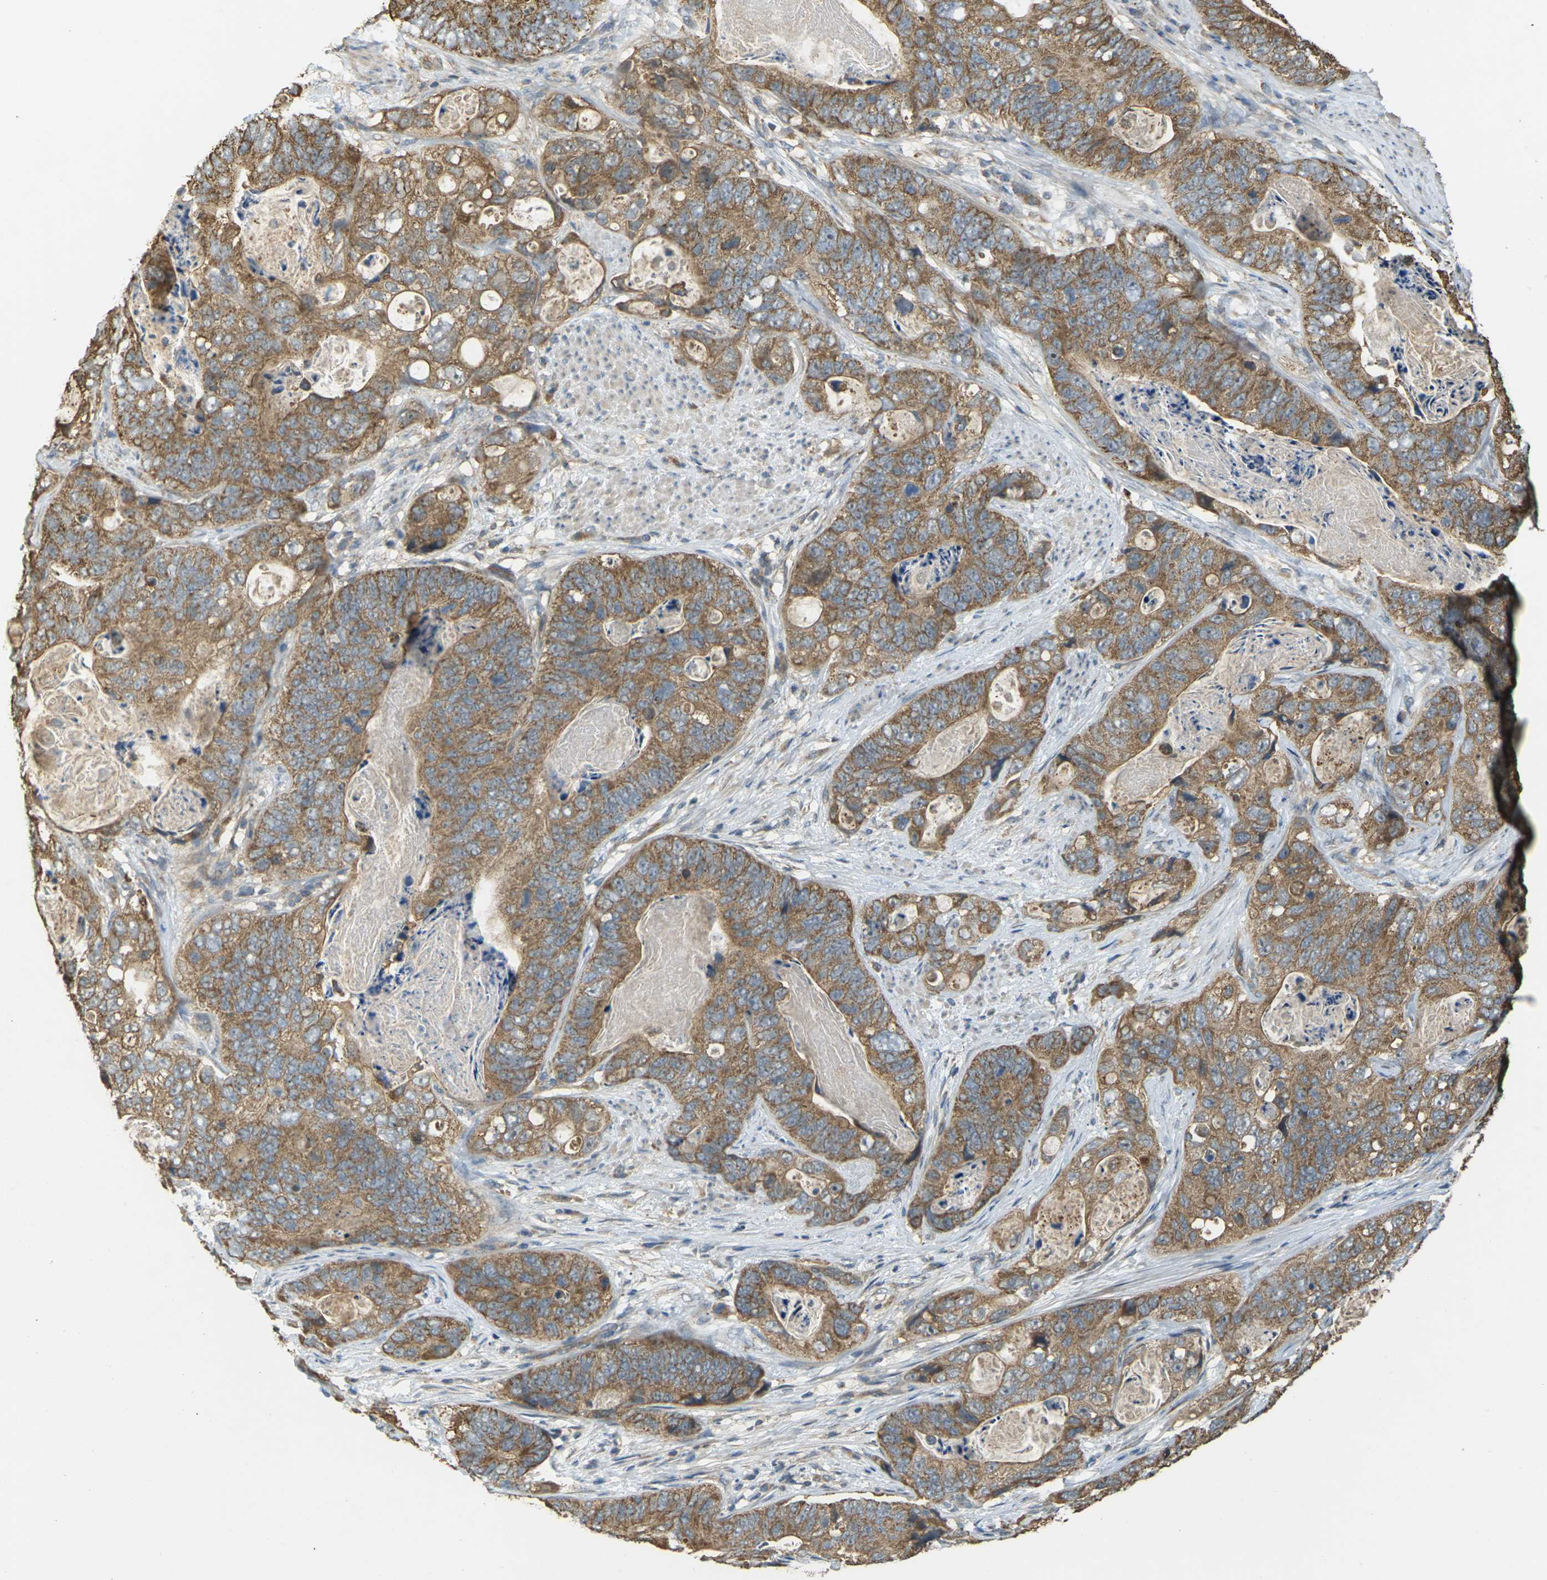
{"staining": {"intensity": "moderate", "quantity": ">75%", "location": "cytoplasmic/membranous"}, "tissue": "stomach cancer", "cell_type": "Tumor cells", "image_type": "cancer", "snomed": [{"axis": "morphology", "description": "Adenocarcinoma, NOS"}, {"axis": "topography", "description": "Stomach"}], "caption": "There is medium levels of moderate cytoplasmic/membranous expression in tumor cells of adenocarcinoma (stomach), as demonstrated by immunohistochemical staining (brown color).", "gene": "KSR1", "patient": {"sex": "female", "age": 89}}